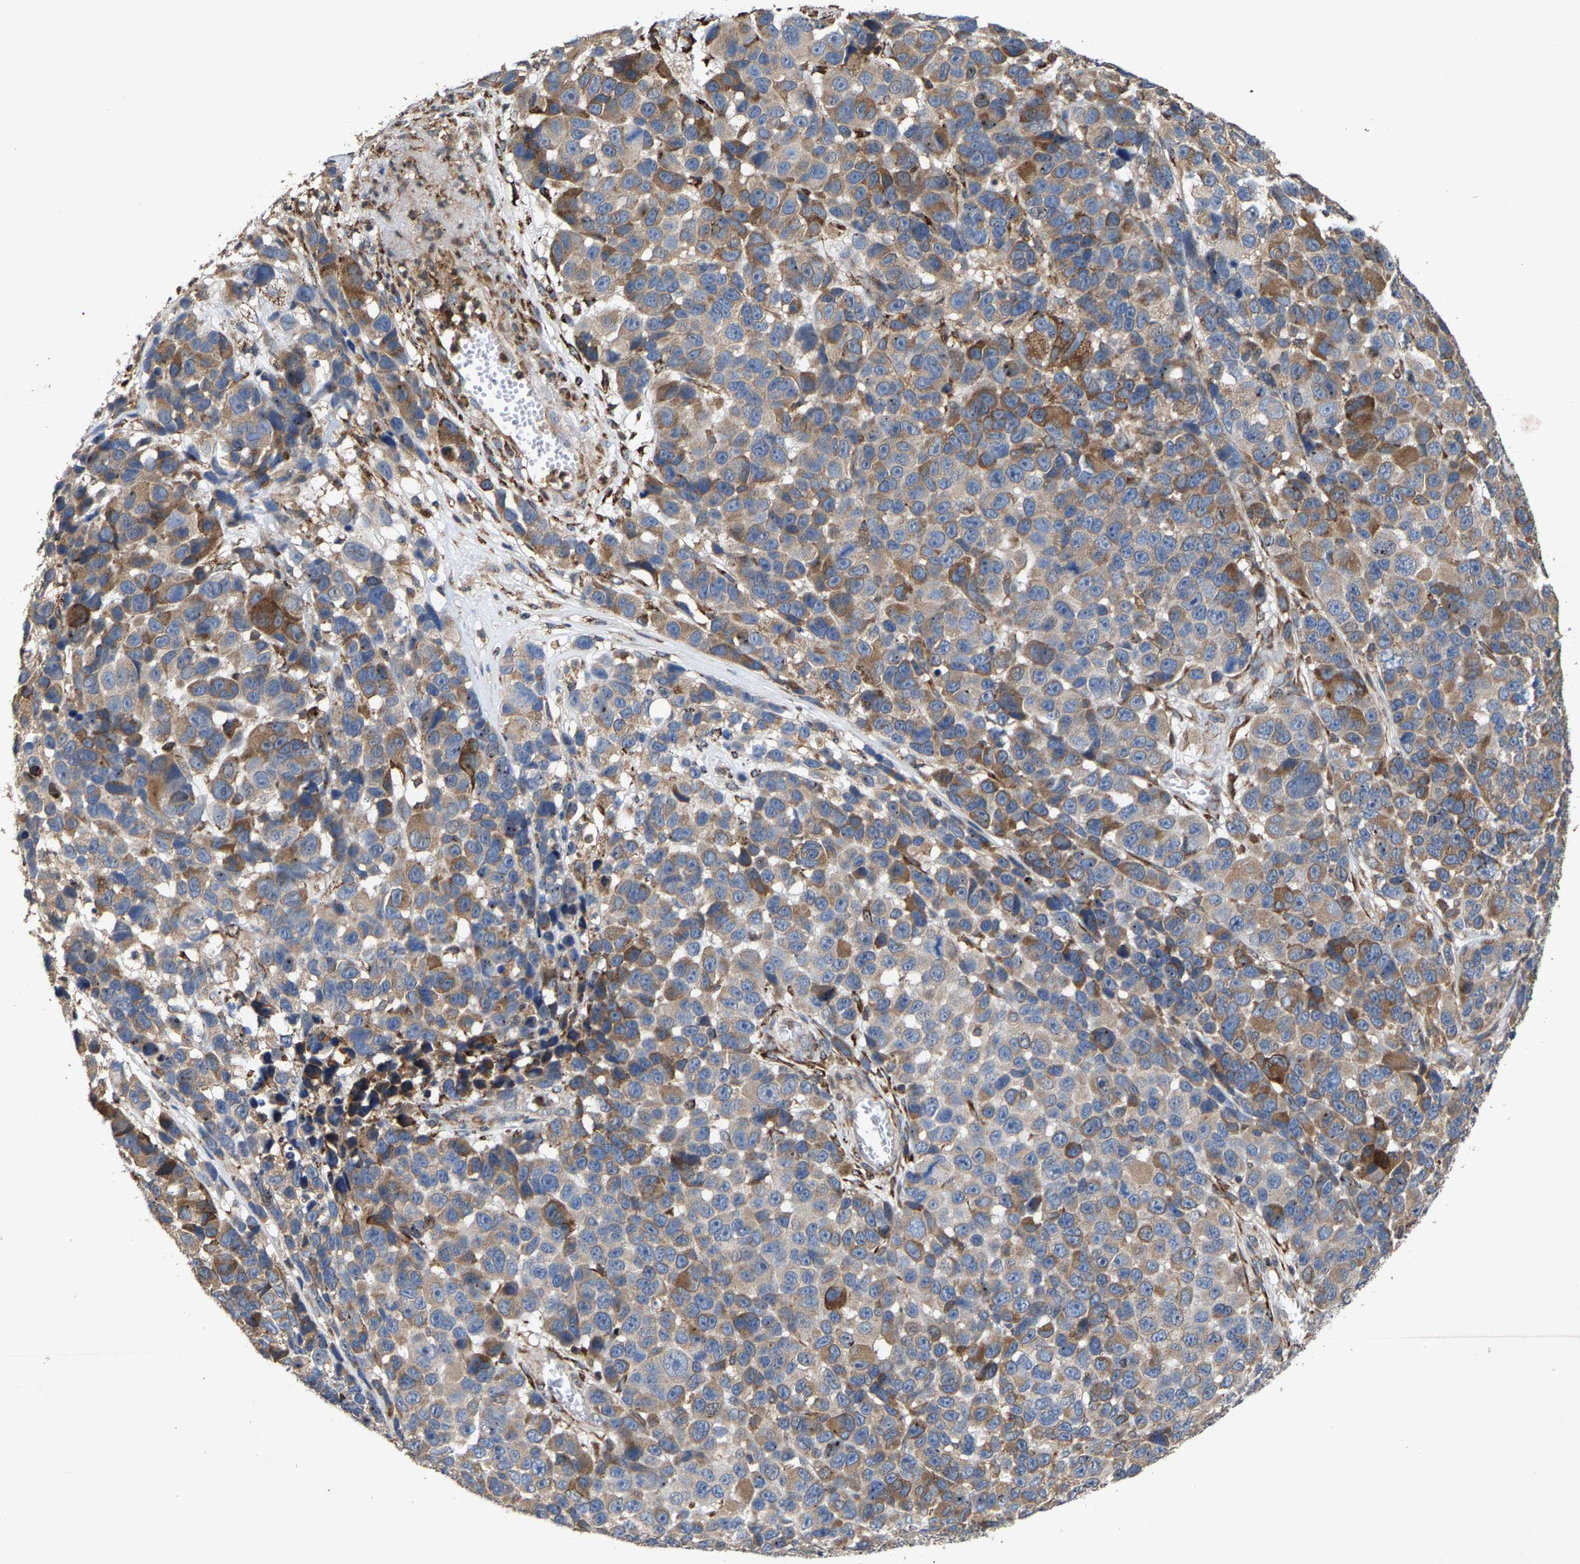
{"staining": {"intensity": "moderate", "quantity": "25%-75%", "location": "cytoplasmic/membranous"}, "tissue": "melanoma", "cell_type": "Tumor cells", "image_type": "cancer", "snomed": [{"axis": "morphology", "description": "Malignant melanoma, NOS"}, {"axis": "topography", "description": "Skin"}], "caption": "Protein analysis of melanoma tissue displays moderate cytoplasmic/membranous expression in approximately 25%-75% of tumor cells.", "gene": "FGD3", "patient": {"sex": "male", "age": 53}}